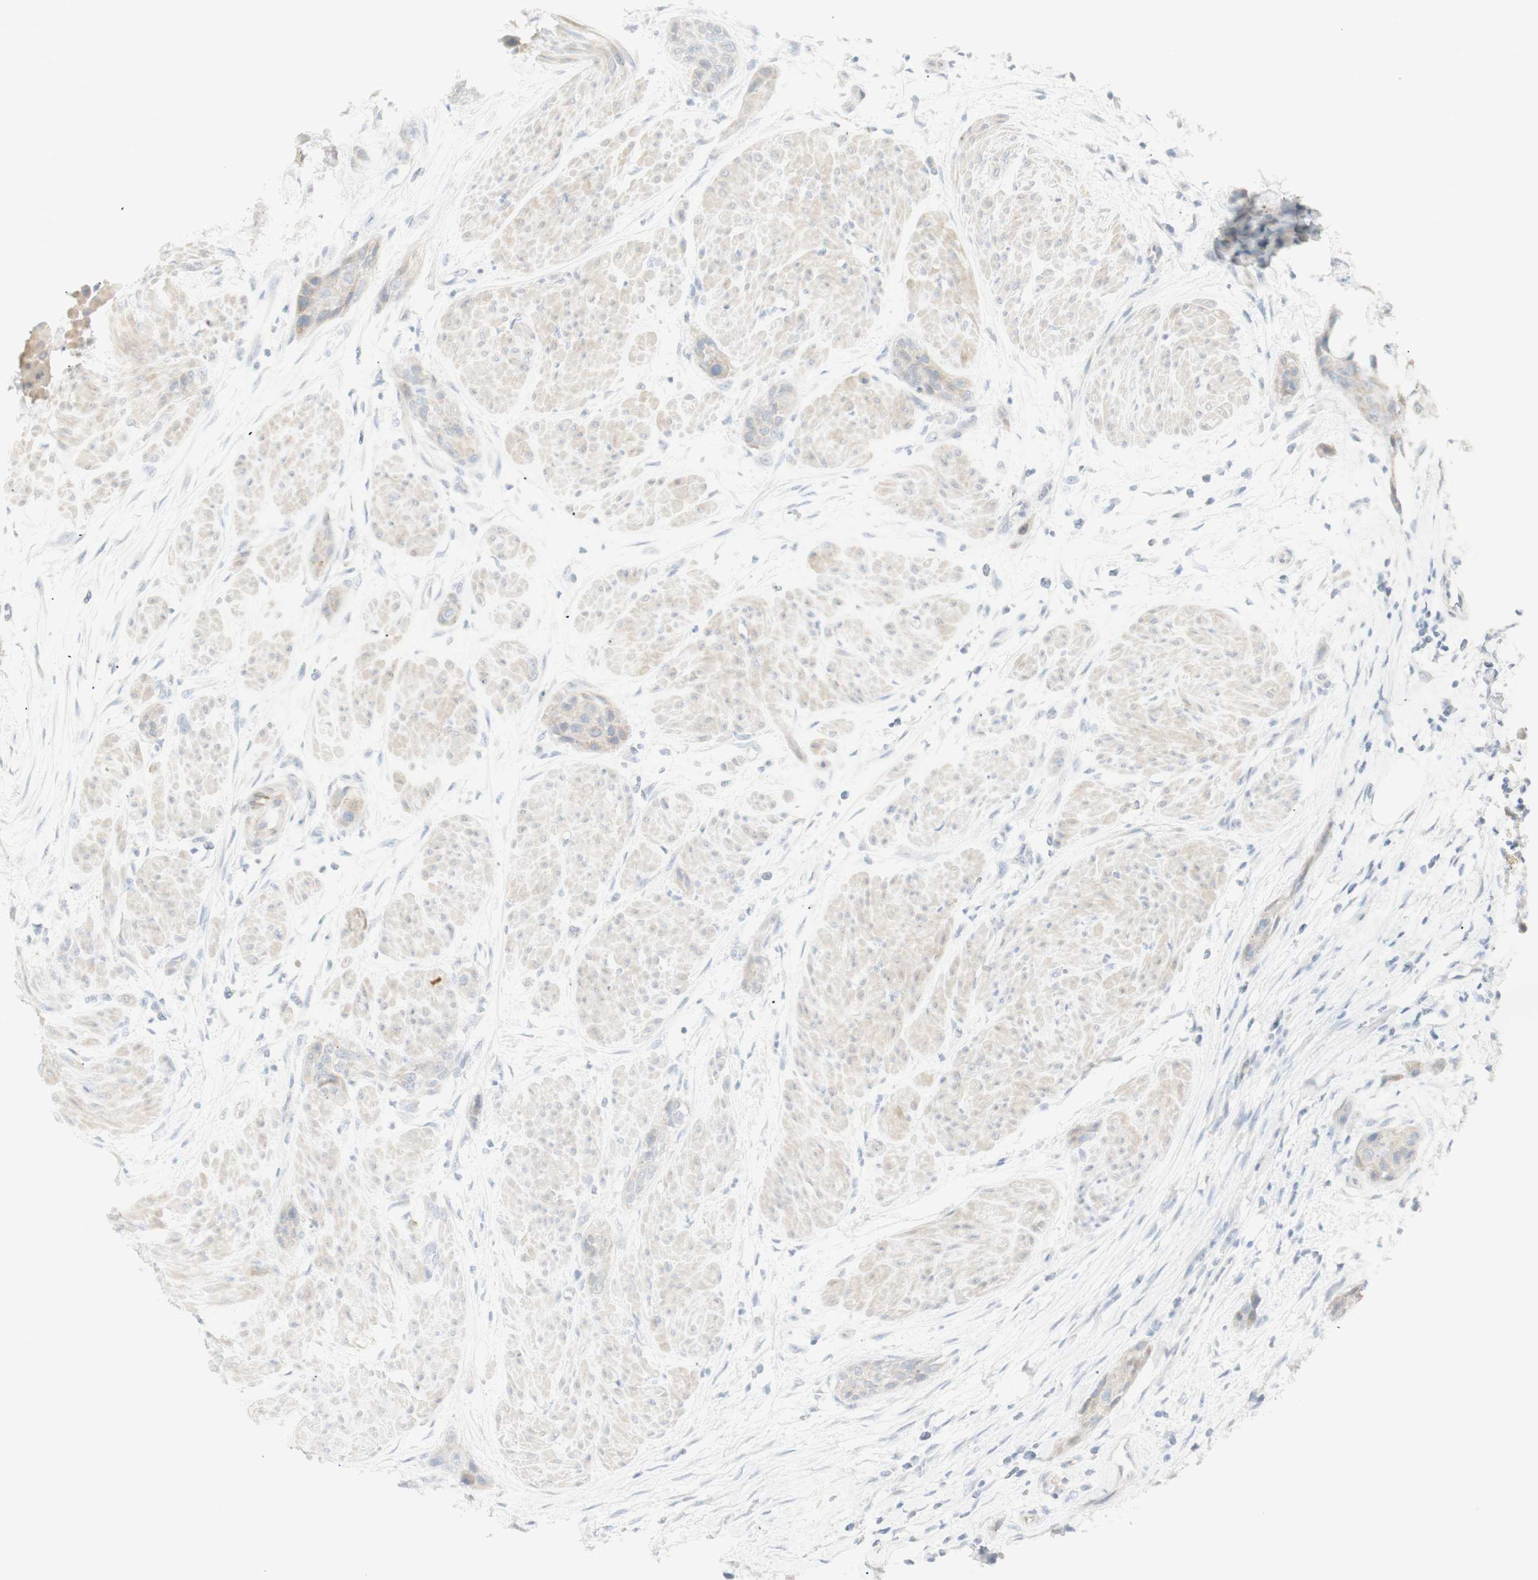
{"staining": {"intensity": "weak", "quantity": "<25%", "location": "cytoplasmic/membranous"}, "tissue": "urothelial cancer", "cell_type": "Tumor cells", "image_type": "cancer", "snomed": [{"axis": "morphology", "description": "Urothelial carcinoma, High grade"}, {"axis": "topography", "description": "Urinary bladder"}], "caption": "Histopathology image shows no protein expression in tumor cells of urothelial cancer tissue.", "gene": "NDST4", "patient": {"sex": "male", "age": 35}}